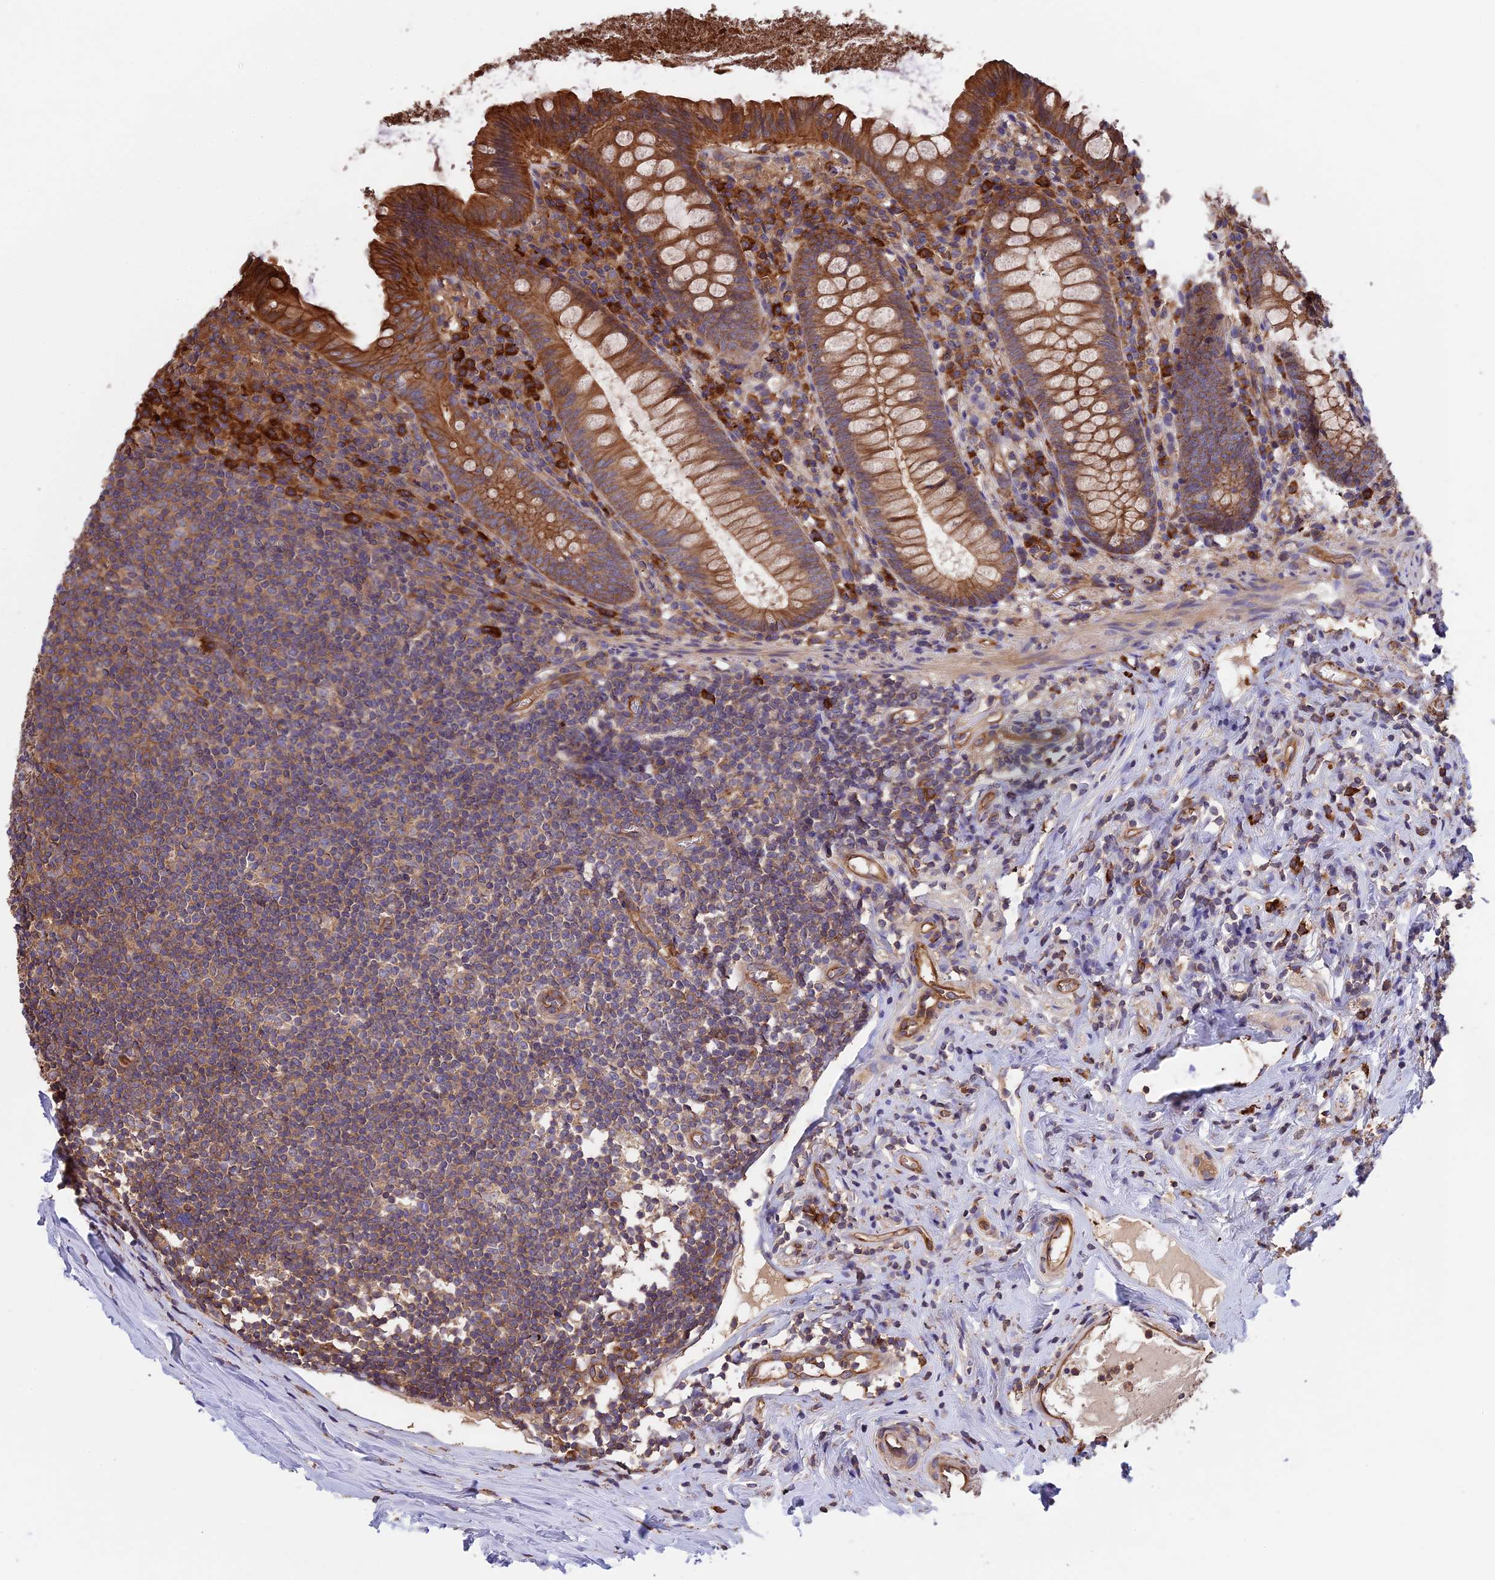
{"staining": {"intensity": "moderate", "quantity": ">75%", "location": "cytoplasmic/membranous"}, "tissue": "appendix", "cell_type": "Glandular cells", "image_type": "normal", "snomed": [{"axis": "morphology", "description": "Normal tissue, NOS"}, {"axis": "topography", "description": "Appendix"}], "caption": "Immunohistochemical staining of benign human appendix displays medium levels of moderate cytoplasmic/membranous expression in about >75% of glandular cells. (brown staining indicates protein expression, while blue staining denotes nuclei).", "gene": "GAS8", "patient": {"sex": "female", "age": 51}}